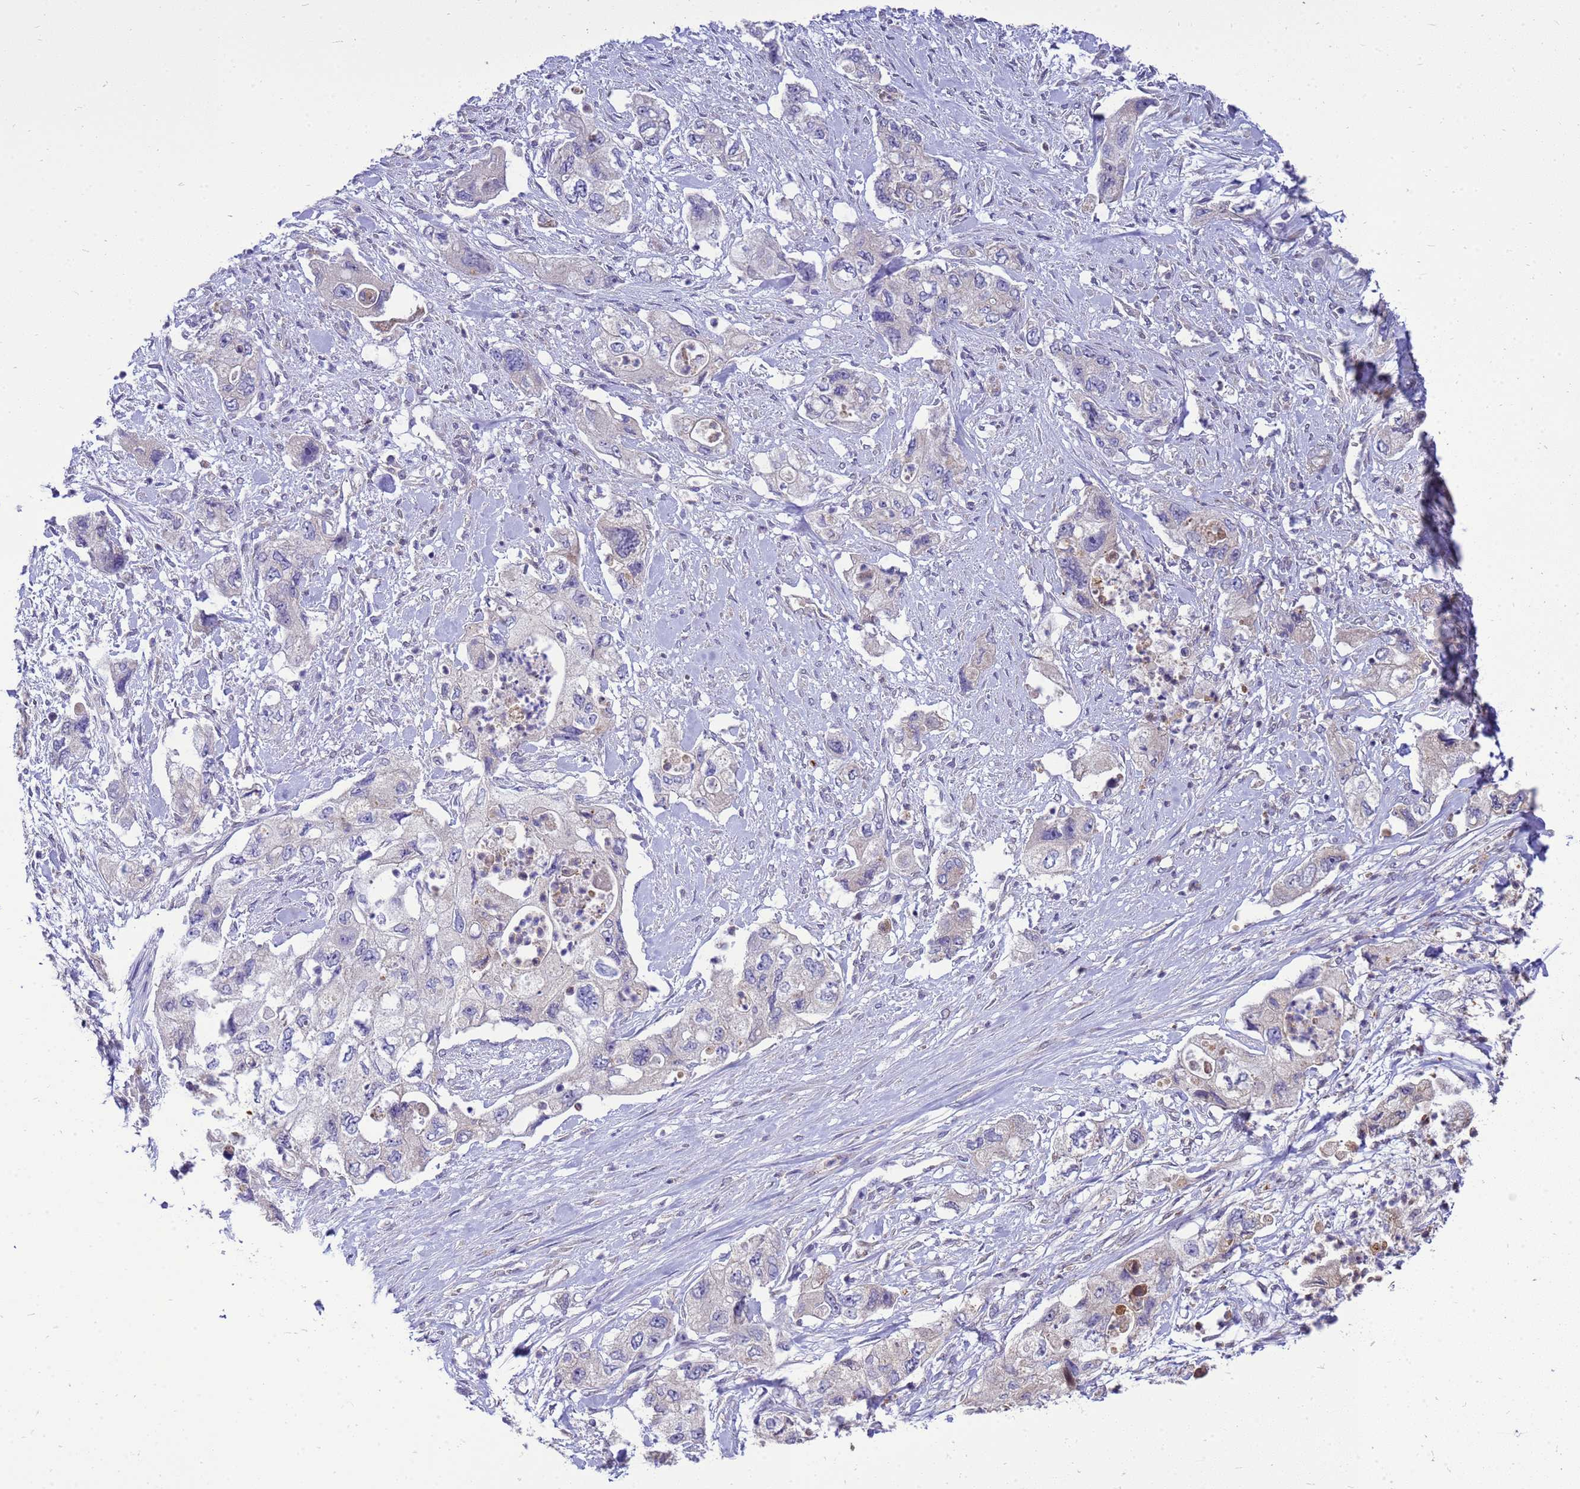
{"staining": {"intensity": "negative", "quantity": "none", "location": "none"}, "tissue": "pancreatic cancer", "cell_type": "Tumor cells", "image_type": "cancer", "snomed": [{"axis": "morphology", "description": "Adenocarcinoma, NOS"}, {"axis": "topography", "description": "Pancreas"}], "caption": "Immunohistochemical staining of pancreatic cancer exhibits no significant positivity in tumor cells.", "gene": "EIF4EBP3", "patient": {"sex": "female", "age": 73}}